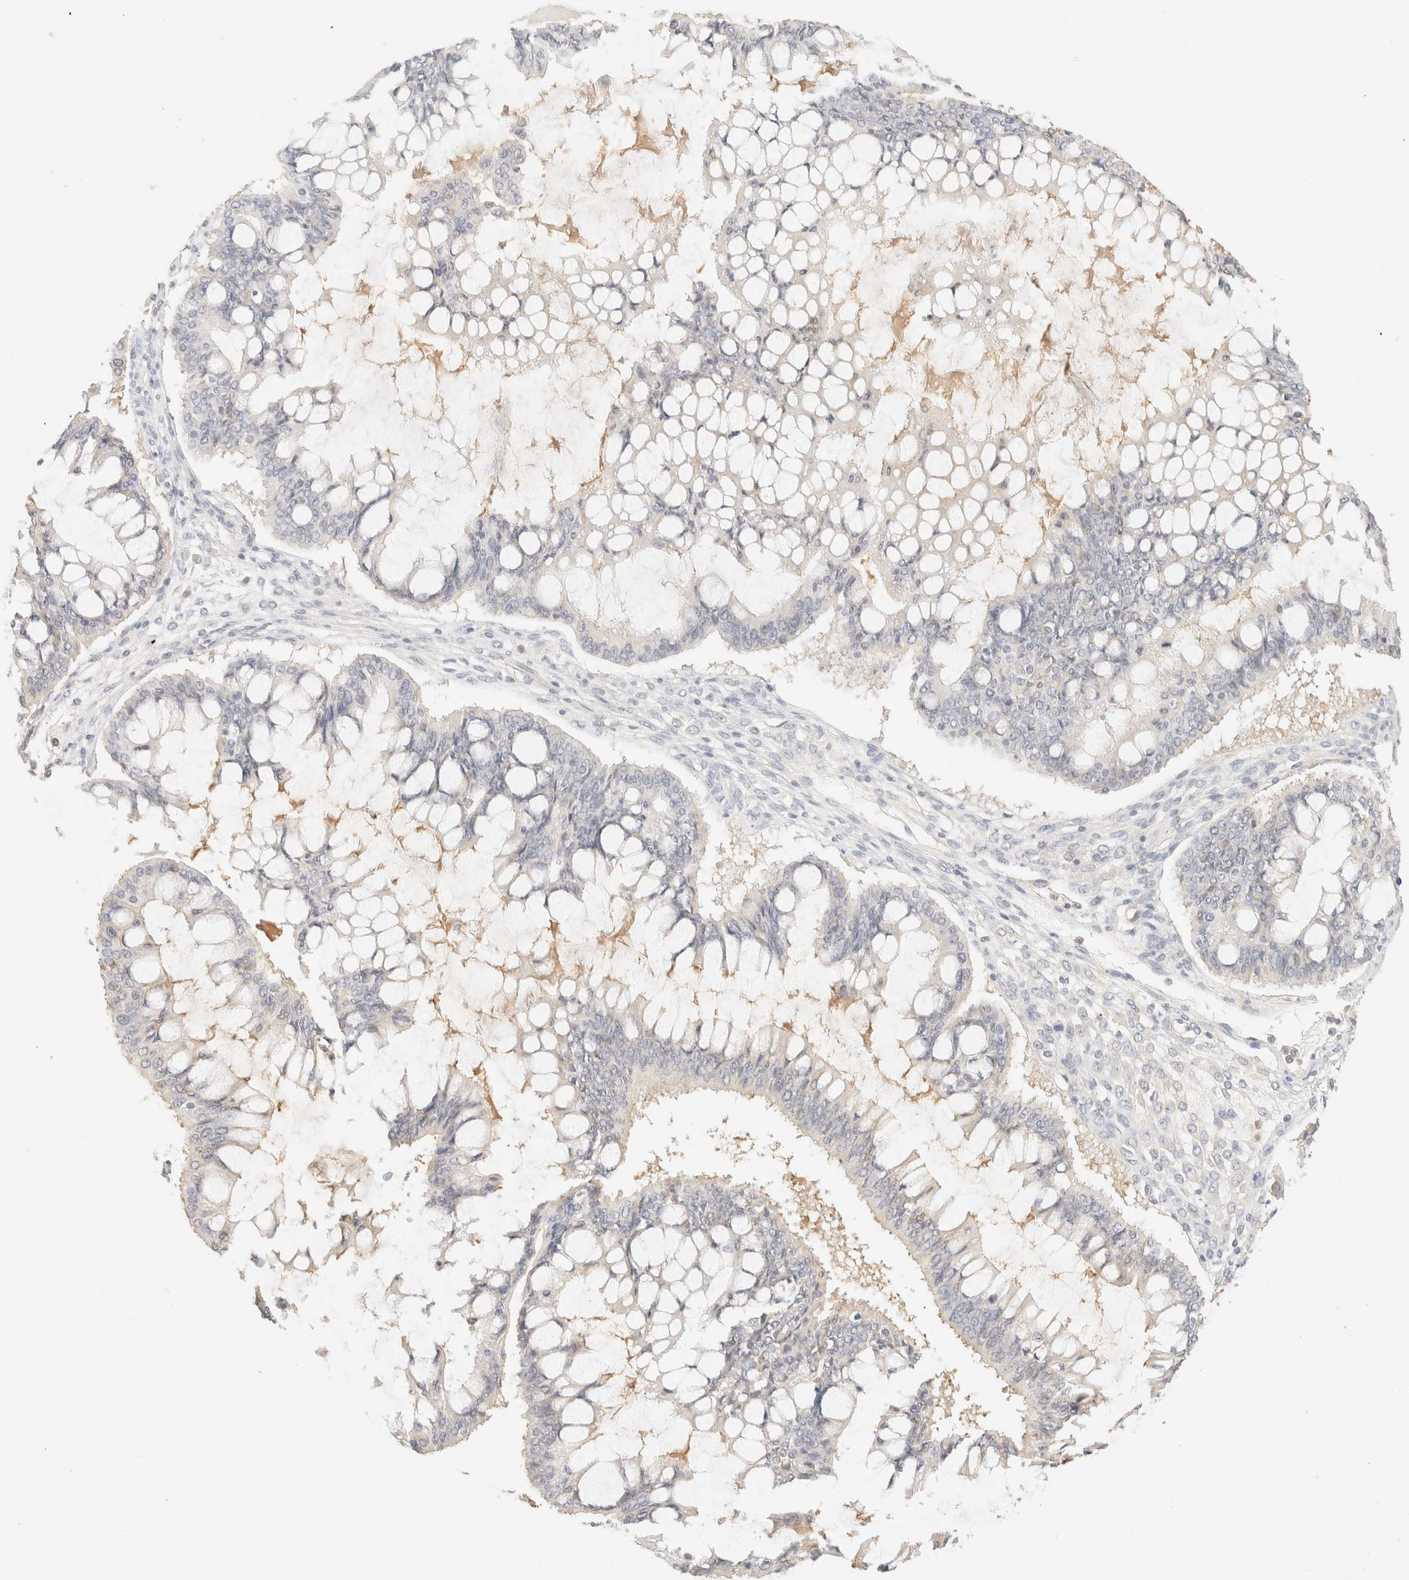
{"staining": {"intensity": "negative", "quantity": "none", "location": "none"}, "tissue": "ovarian cancer", "cell_type": "Tumor cells", "image_type": "cancer", "snomed": [{"axis": "morphology", "description": "Cystadenocarcinoma, mucinous, NOS"}, {"axis": "topography", "description": "Ovary"}], "caption": "An image of human ovarian cancer (mucinous cystadenocarcinoma) is negative for staining in tumor cells.", "gene": "TIMD4", "patient": {"sex": "female", "age": 73}}